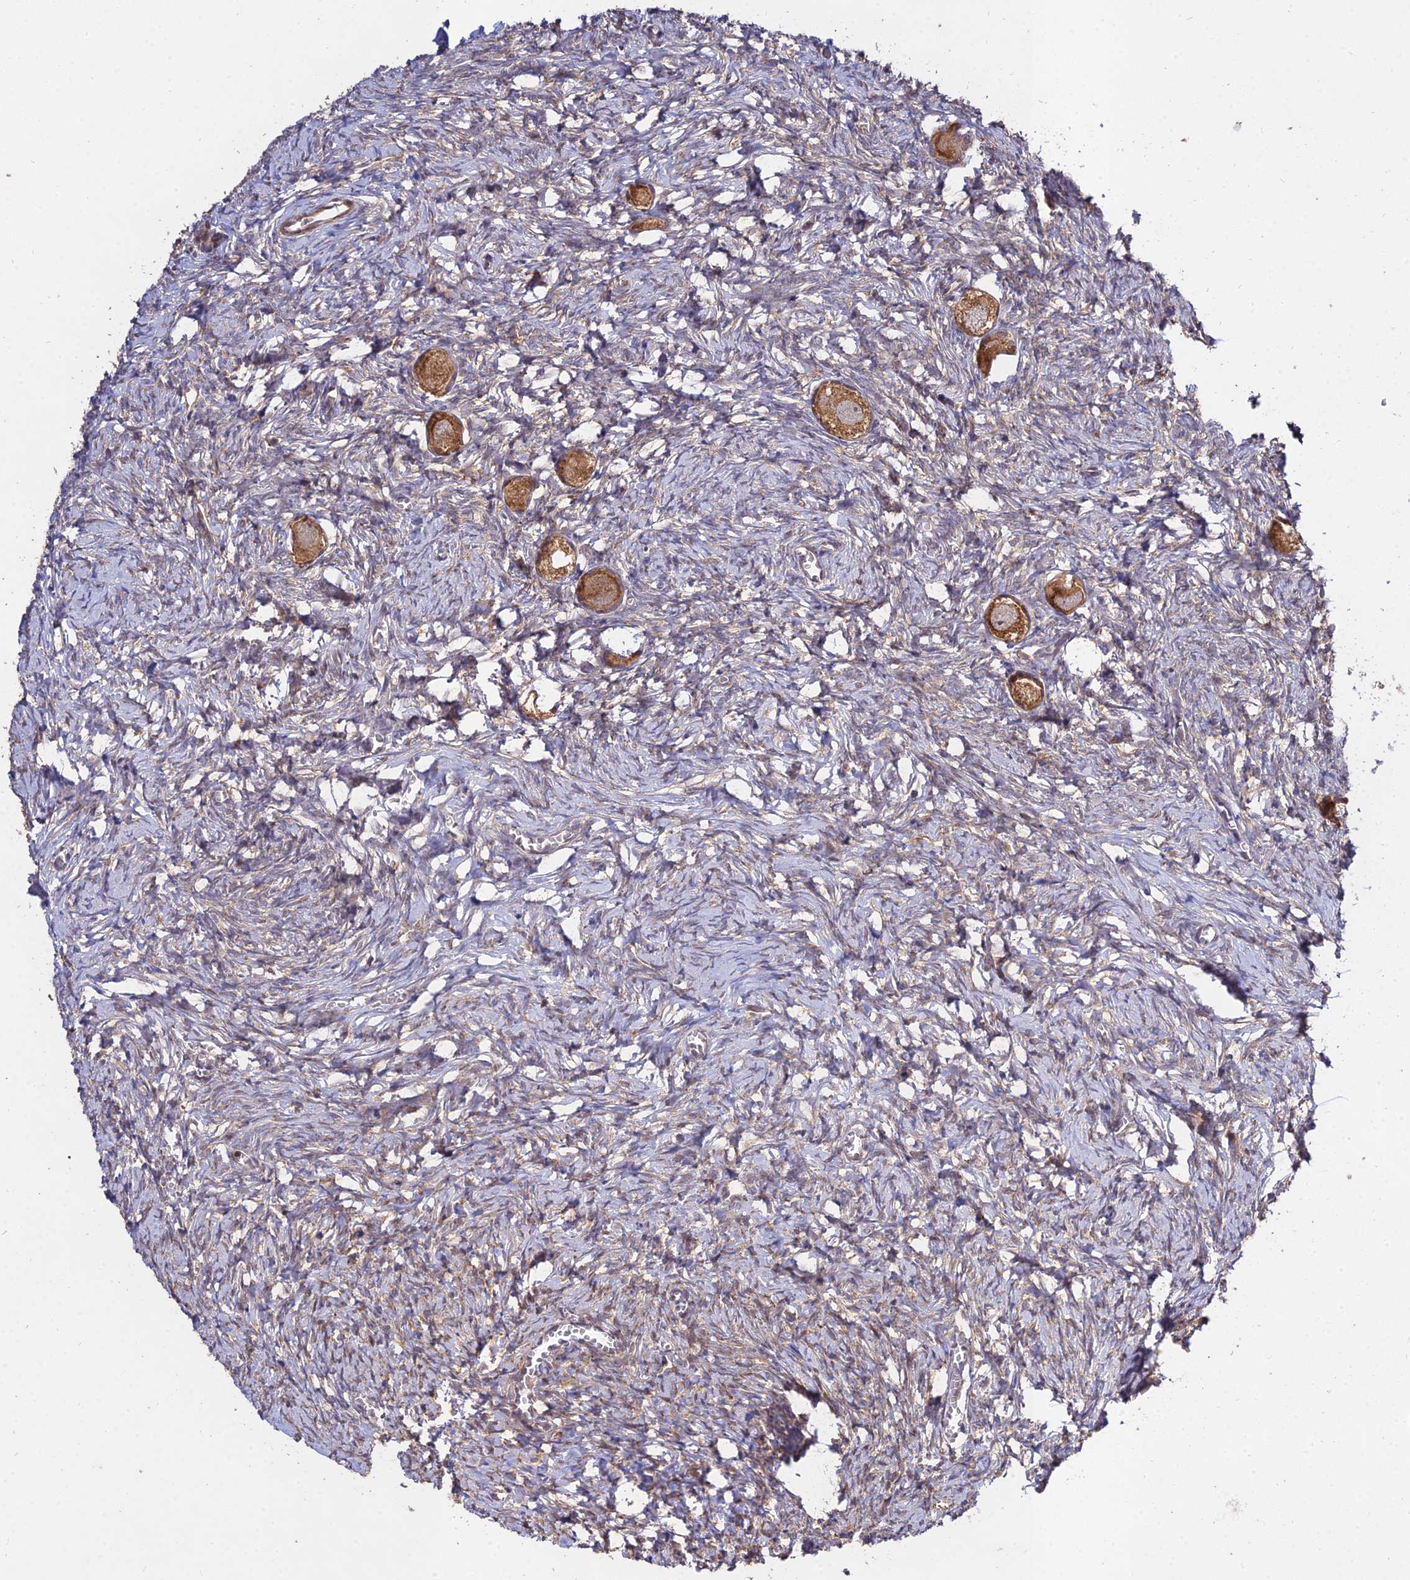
{"staining": {"intensity": "moderate", "quantity": ">75%", "location": "cytoplasmic/membranous"}, "tissue": "ovary", "cell_type": "Follicle cells", "image_type": "normal", "snomed": [{"axis": "morphology", "description": "Normal tissue, NOS"}, {"axis": "topography", "description": "Ovary"}], "caption": "Ovary stained with DAB immunohistochemistry demonstrates medium levels of moderate cytoplasmic/membranous positivity in approximately >75% of follicle cells.", "gene": "GRTP1", "patient": {"sex": "female", "age": 27}}